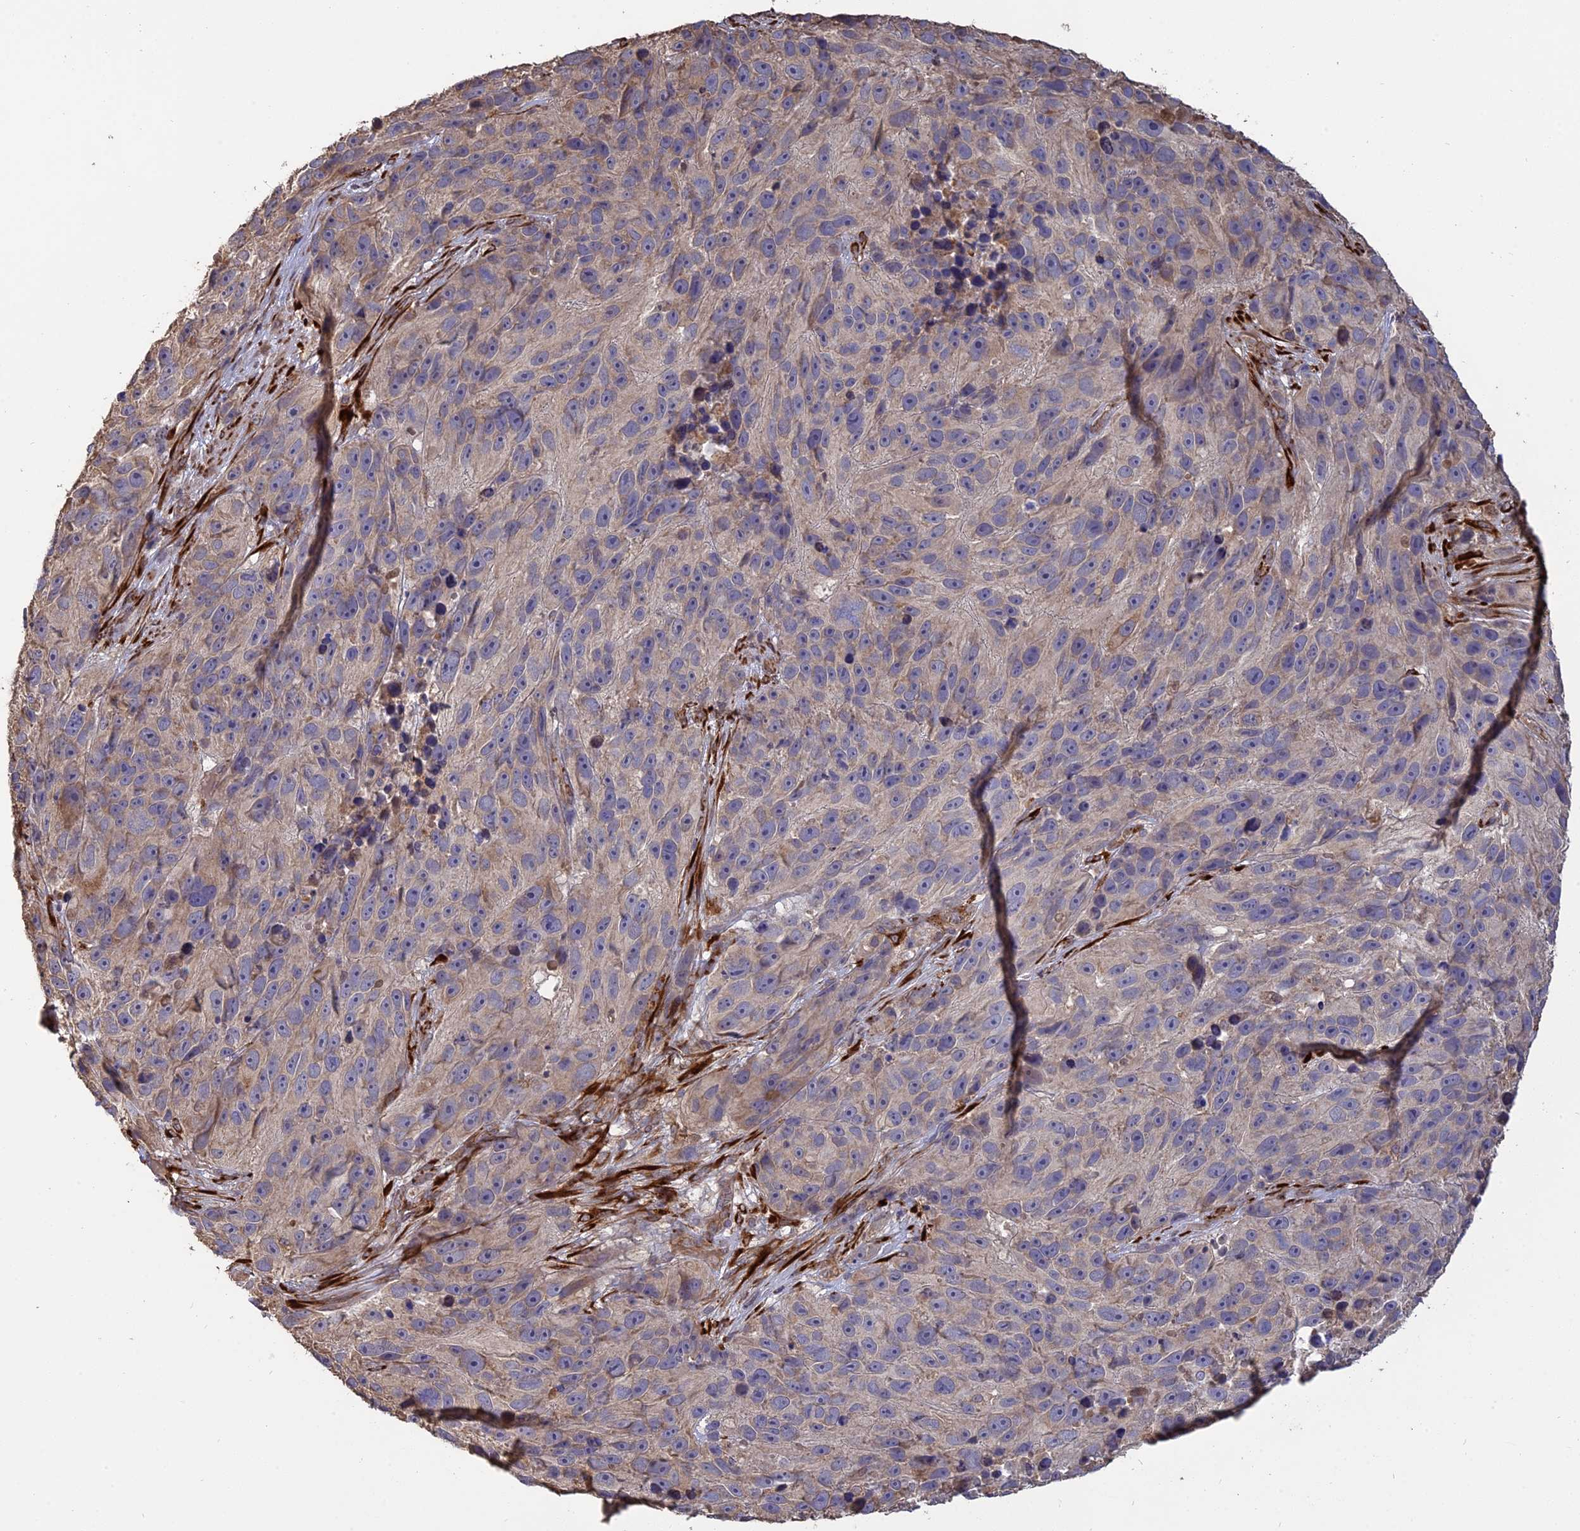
{"staining": {"intensity": "moderate", "quantity": "25%-75%", "location": "cytoplasmic/membranous"}, "tissue": "melanoma", "cell_type": "Tumor cells", "image_type": "cancer", "snomed": [{"axis": "morphology", "description": "Malignant melanoma, NOS"}, {"axis": "topography", "description": "Skin"}], "caption": "Malignant melanoma was stained to show a protein in brown. There is medium levels of moderate cytoplasmic/membranous expression in approximately 25%-75% of tumor cells. The protein is stained brown, and the nuclei are stained in blue (DAB IHC with brightfield microscopy, high magnification).", "gene": "PPIC", "patient": {"sex": "male", "age": 84}}